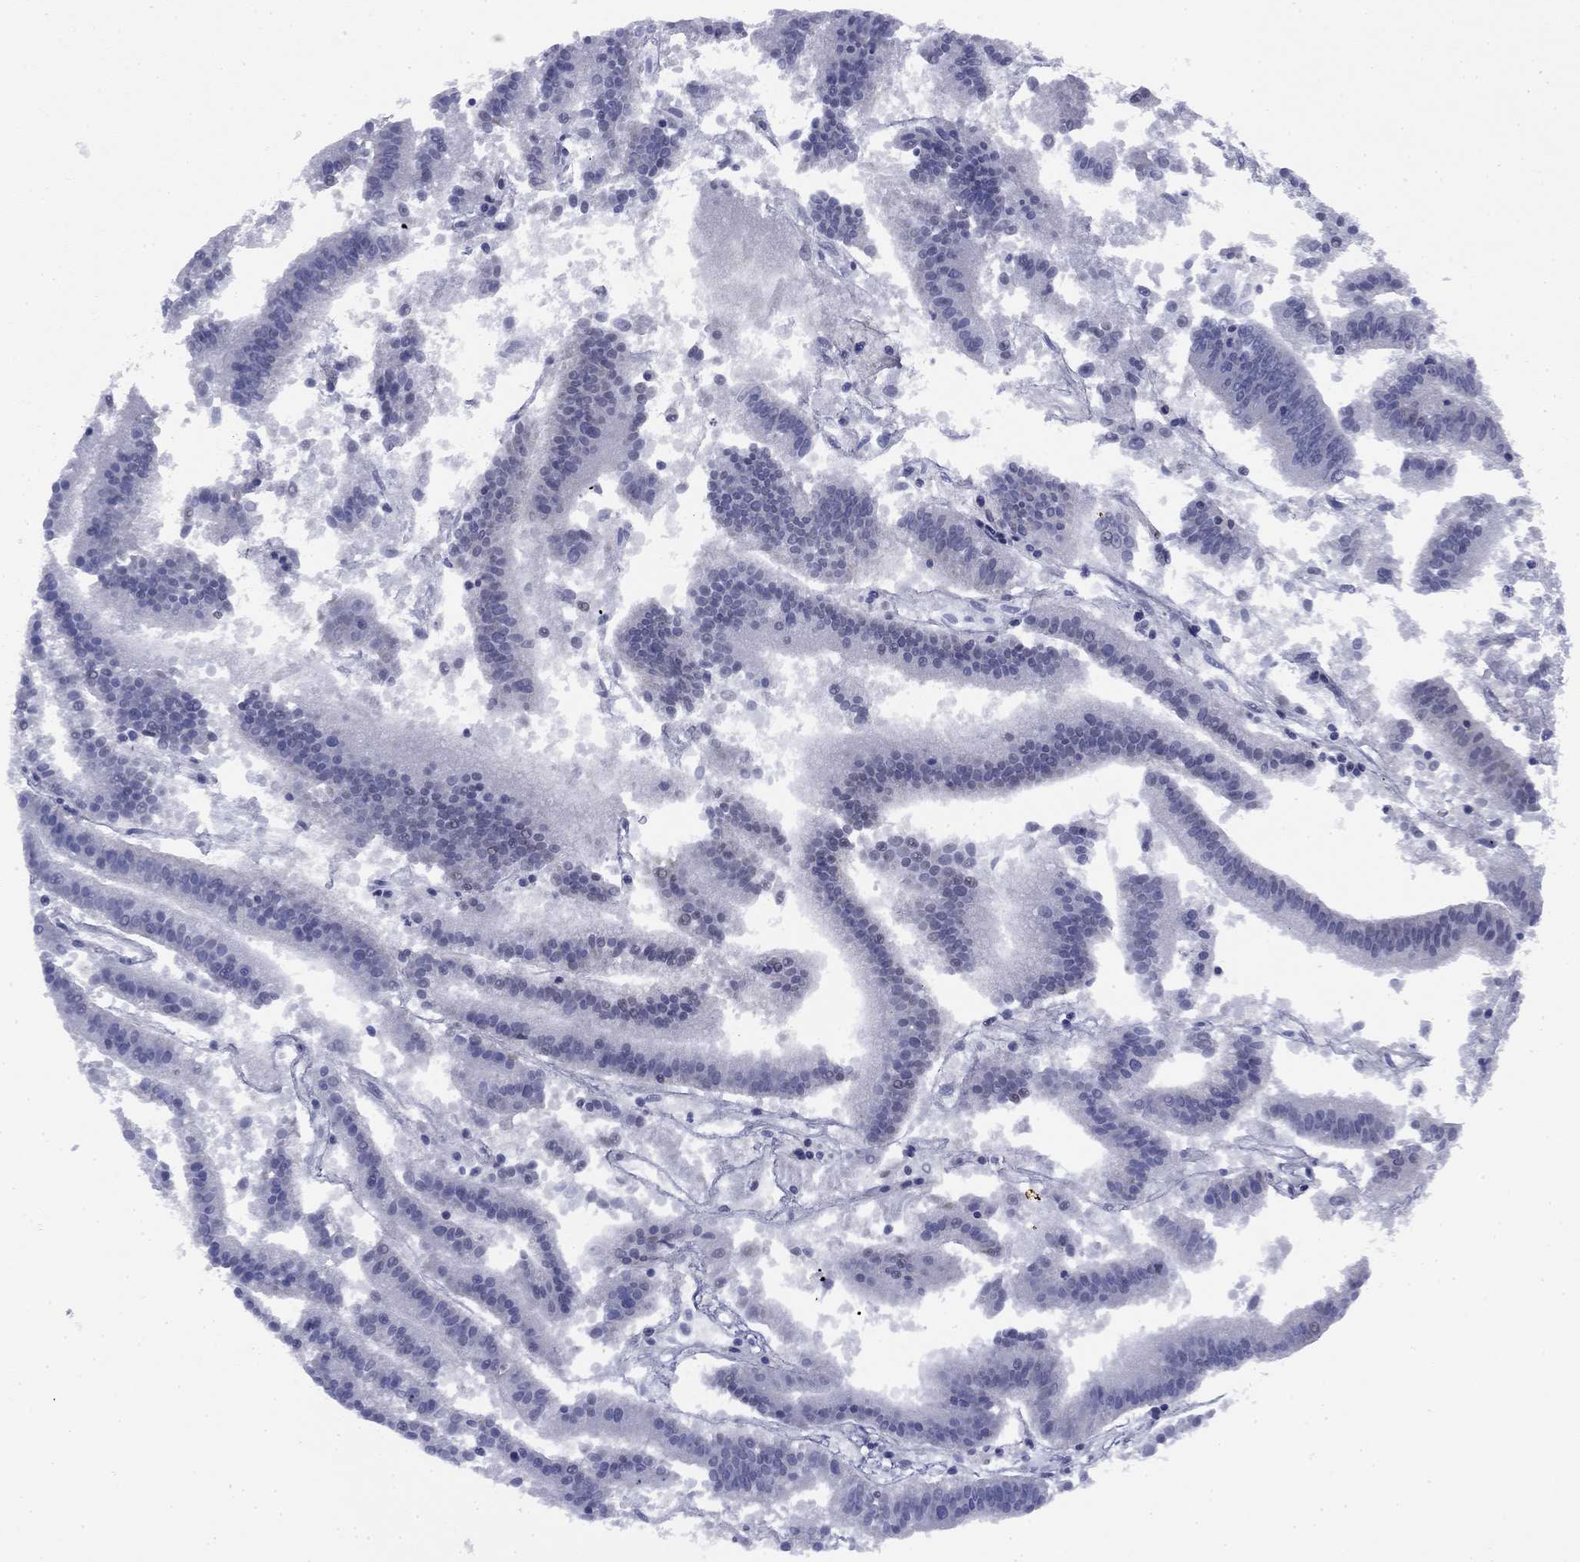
{"staining": {"intensity": "negative", "quantity": "none", "location": "none"}, "tissue": "endometrial cancer", "cell_type": "Tumor cells", "image_type": "cancer", "snomed": [{"axis": "morphology", "description": "Adenocarcinoma, NOS"}, {"axis": "topography", "description": "Endometrium"}], "caption": "Tumor cells show no significant protein staining in endometrial cancer.", "gene": "TIGD4", "patient": {"sex": "female", "age": 66}}